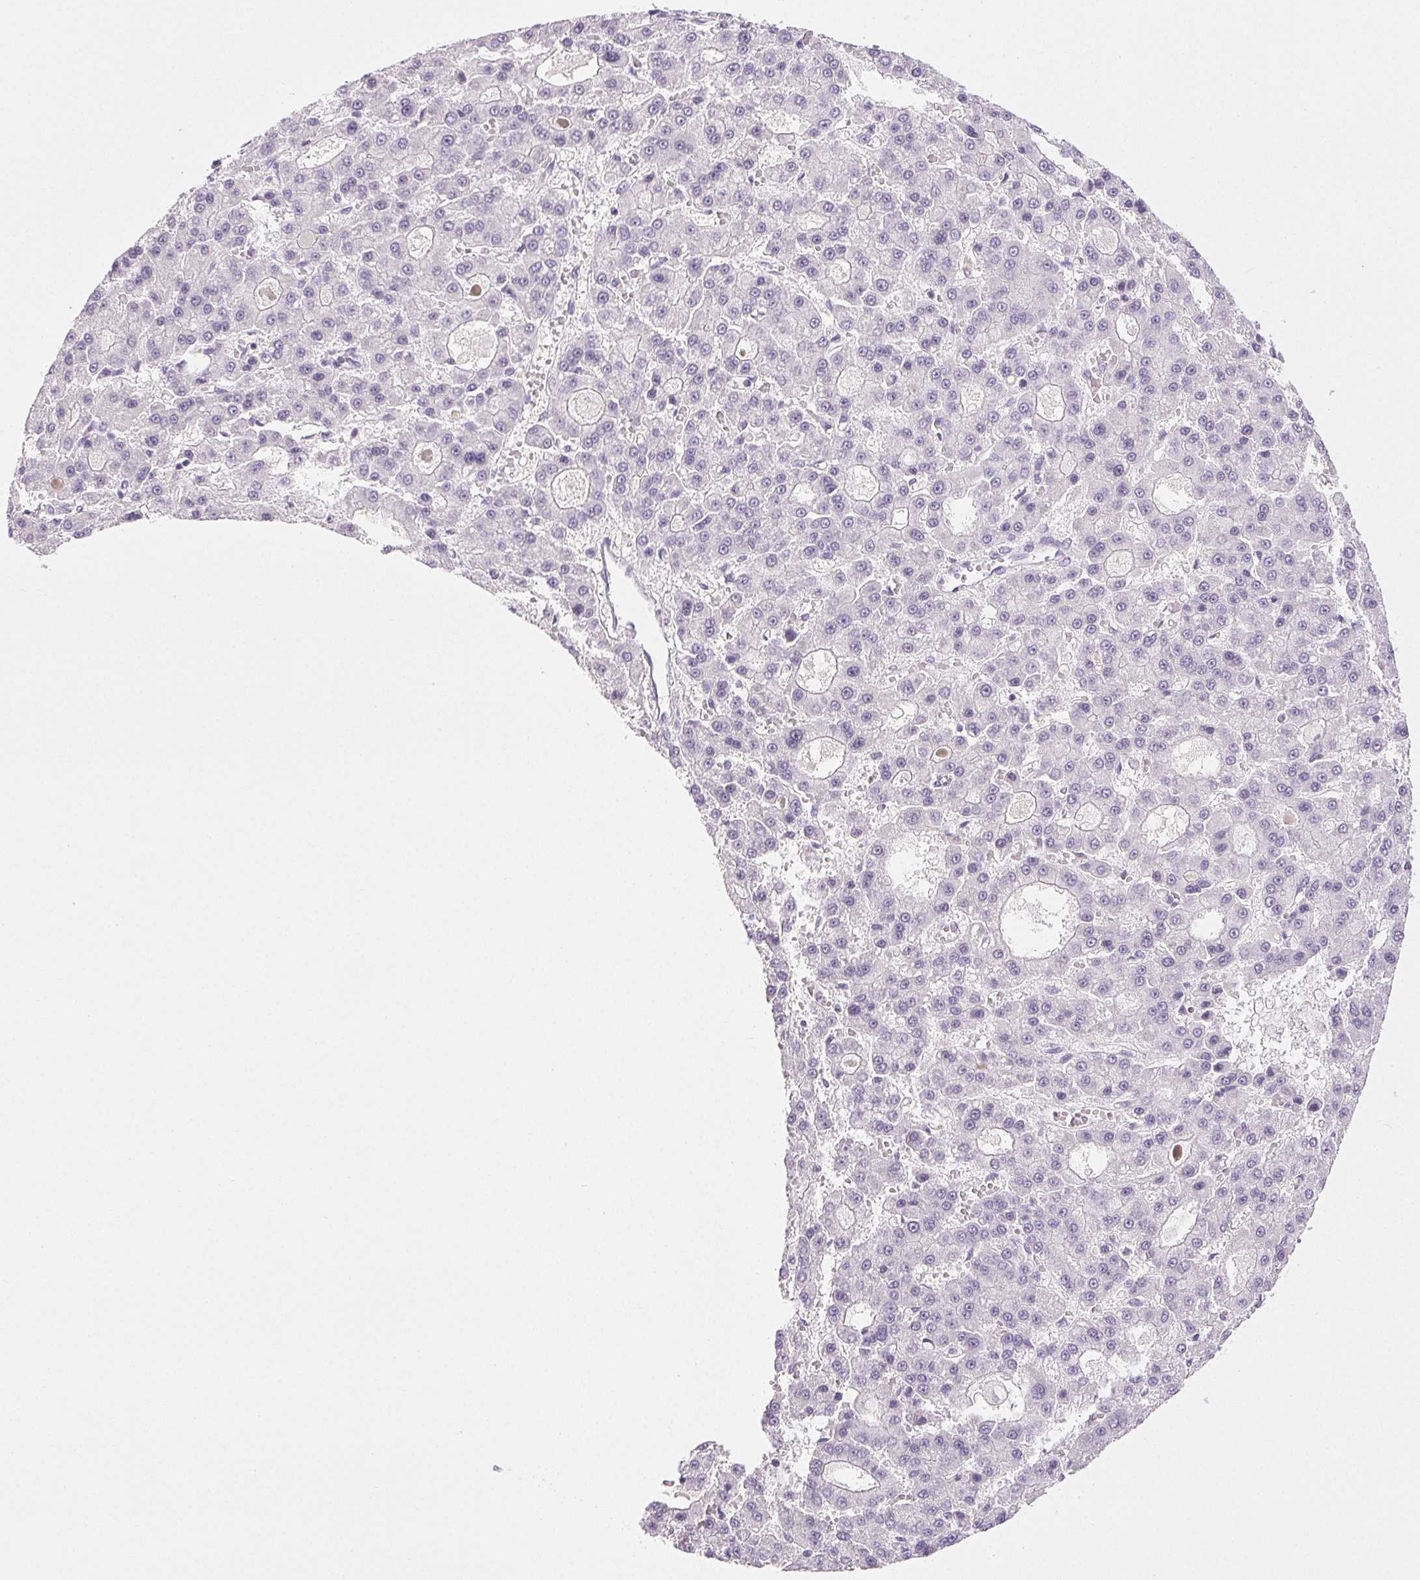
{"staining": {"intensity": "negative", "quantity": "none", "location": "none"}, "tissue": "liver cancer", "cell_type": "Tumor cells", "image_type": "cancer", "snomed": [{"axis": "morphology", "description": "Carcinoma, Hepatocellular, NOS"}, {"axis": "topography", "description": "Liver"}], "caption": "There is no significant expression in tumor cells of liver hepatocellular carcinoma.", "gene": "COL7A1", "patient": {"sex": "male", "age": 70}}